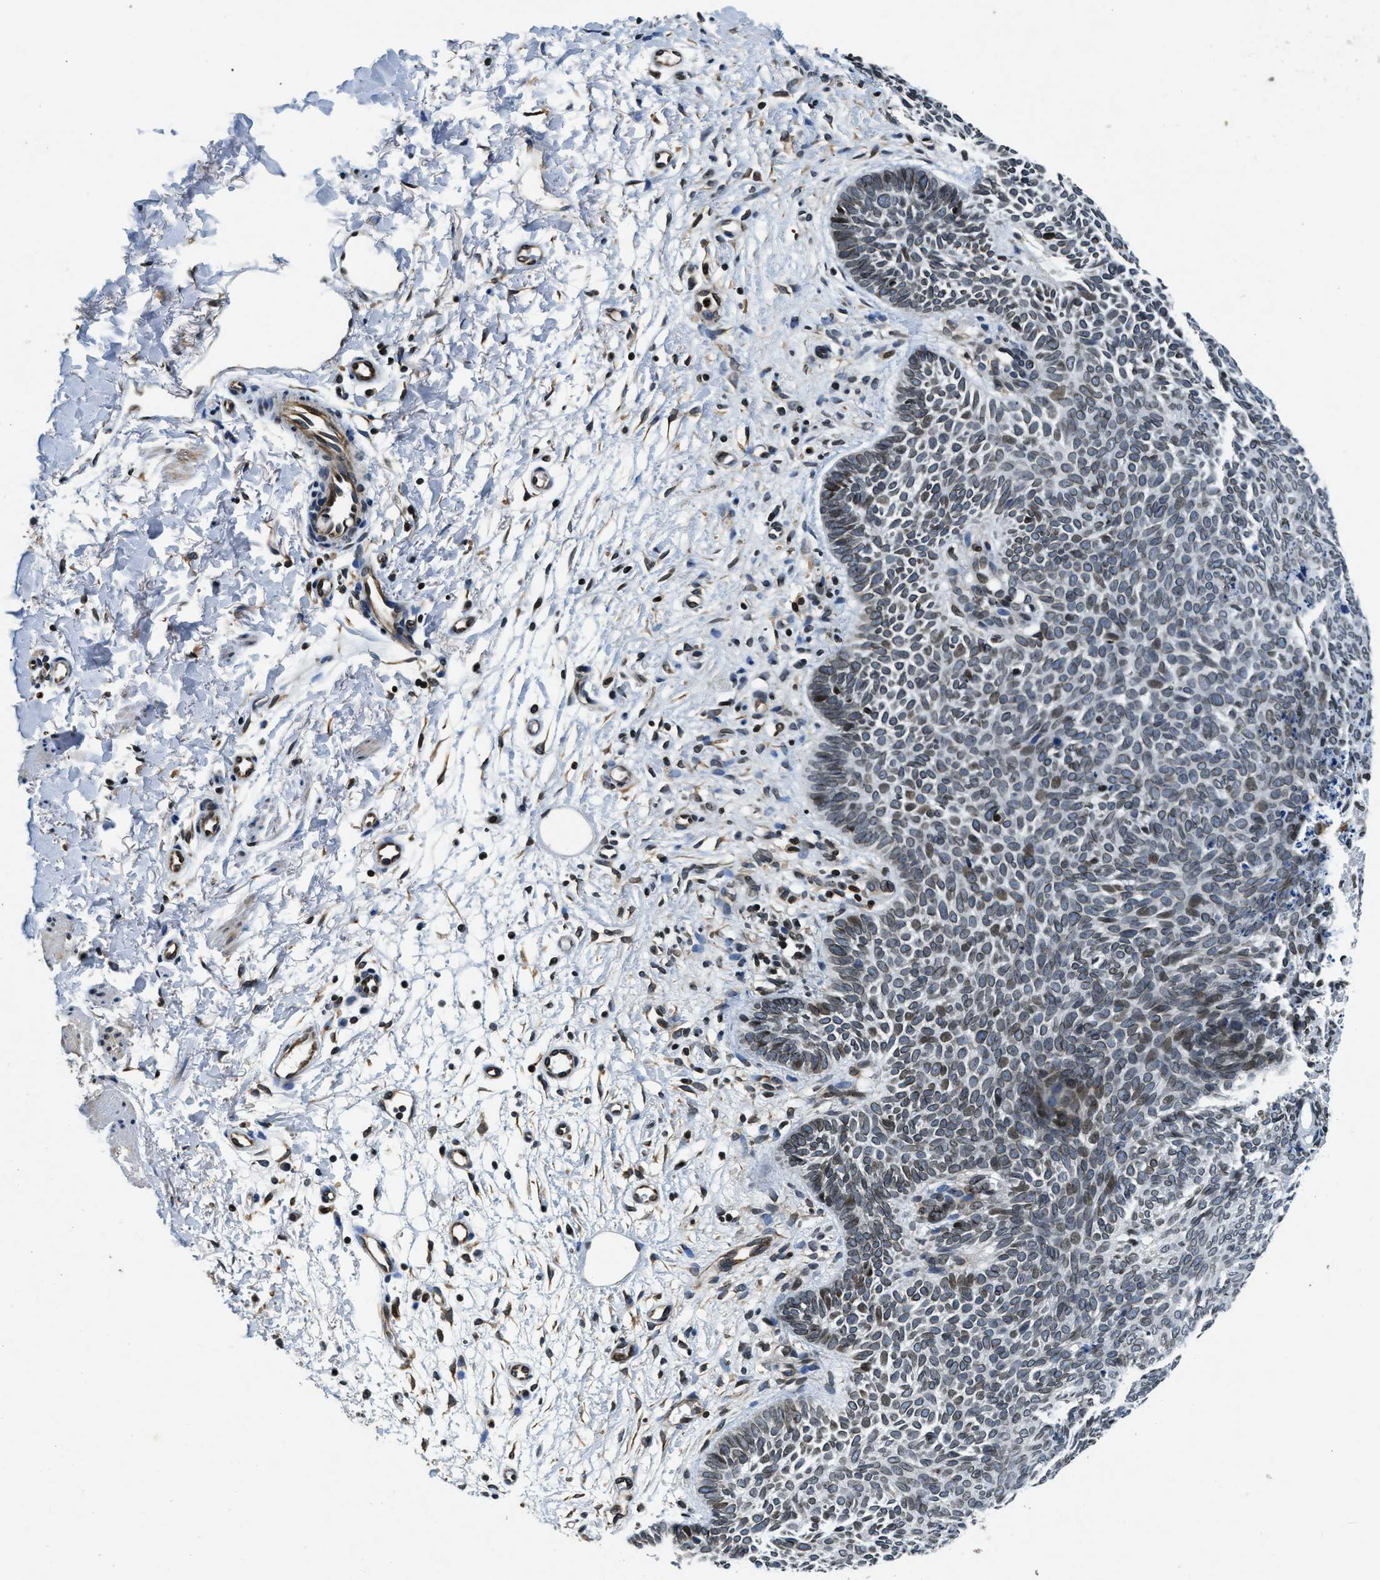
{"staining": {"intensity": "weak", "quantity": ">75%", "location": "cytoplasmic/membranous,nuclear"}, "tissue": "skin cancer", "cell_type": "Tumor cells", "image_type": "cancer", "snomed": [{"axis": "morphology", "description": "Basal cell carcinoma"}, {"axis": "topography", "description": "Skin"}], "caption": "Weak cytoplasmic/membranous and nuclear expression for a protein is identified in about >75% of tumor cells of basal cell carcinoma (skin) using IHC.", "gene": "ZC3HC1", "patient": {"sex": "male", "age": 60}}